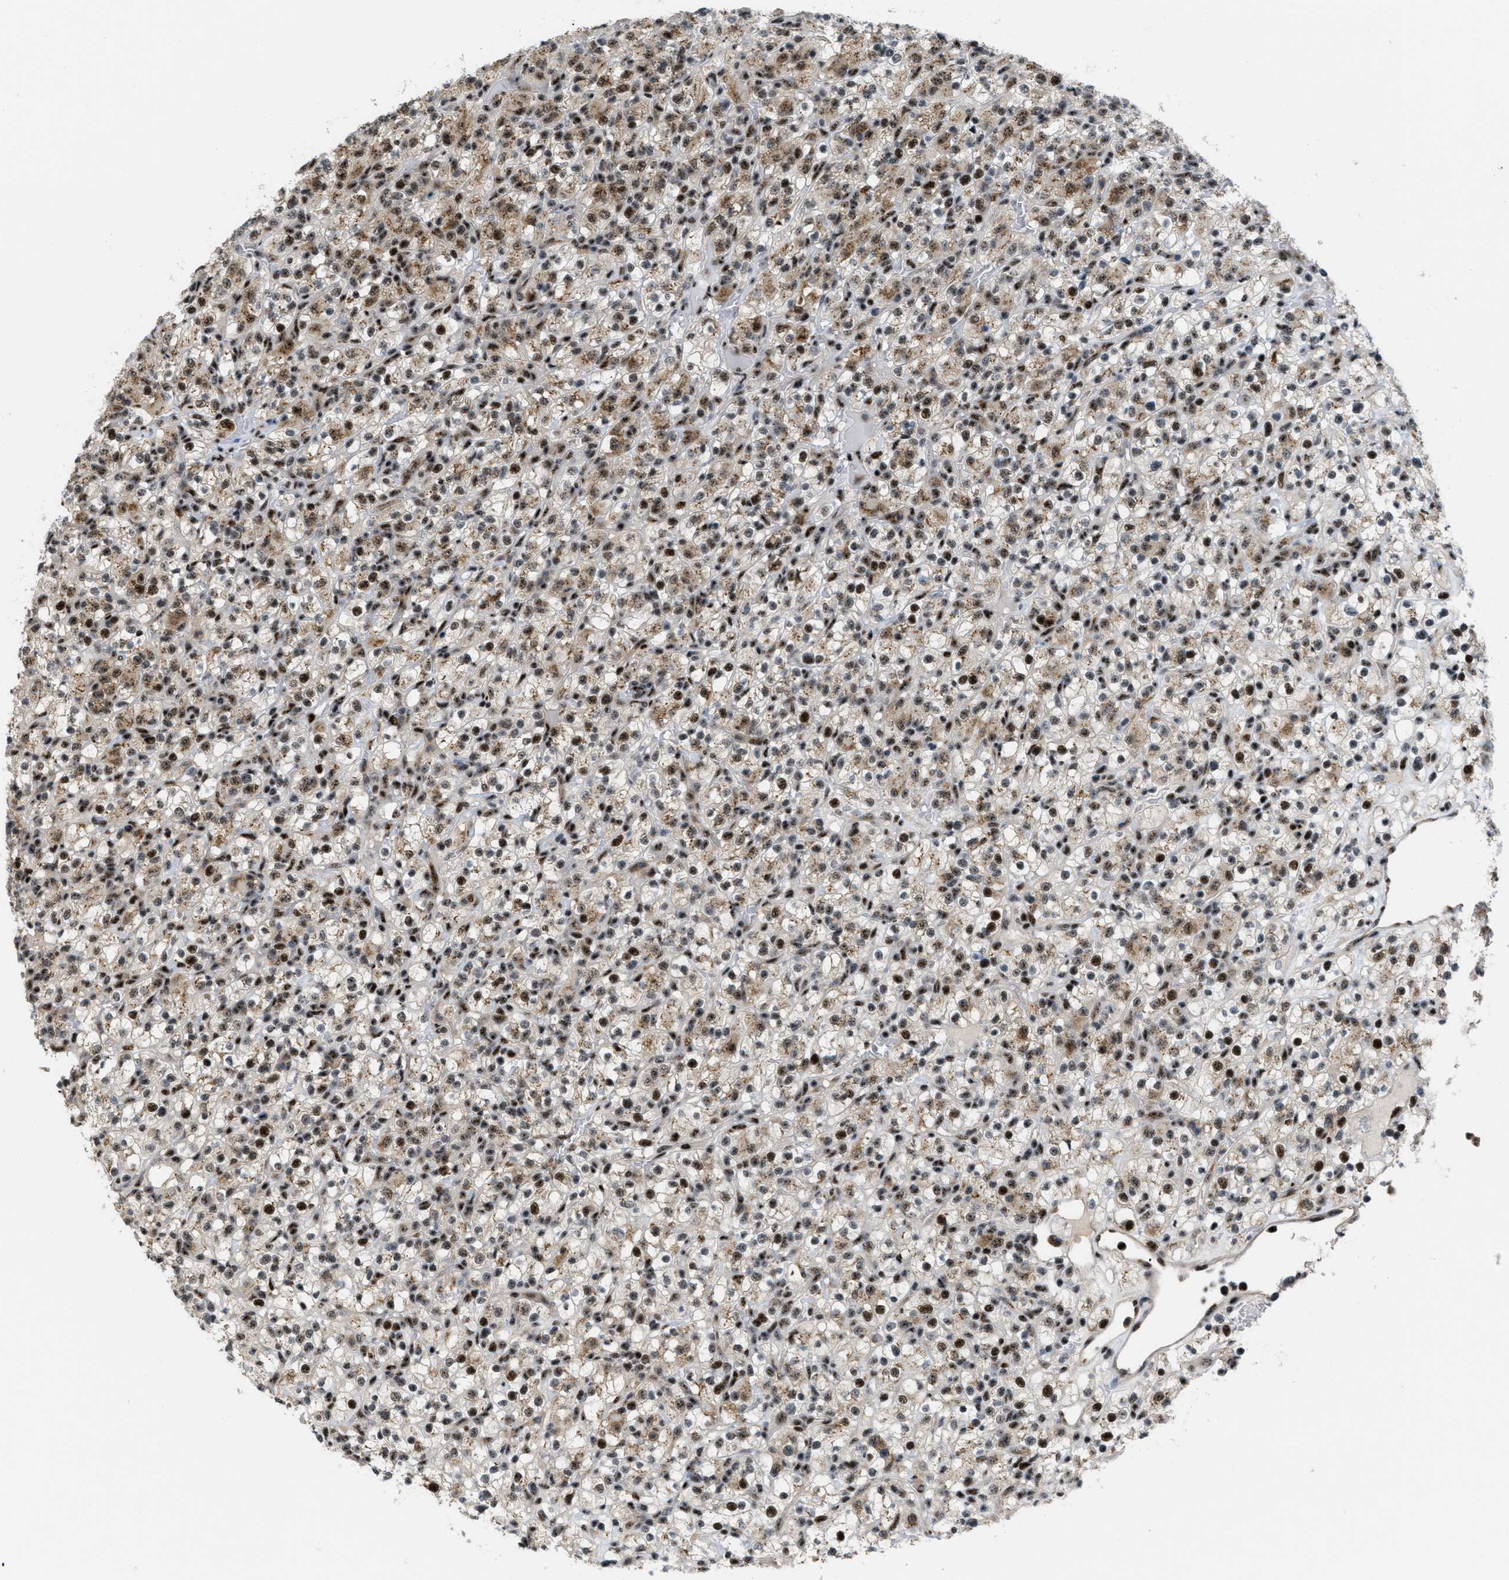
{"staining": {"intensity": "moderate", "quantity": ">75%", "location": "nuclear"}, "tissue": "renal cancer", "cell_type": "Tumor cells", "image_type": "cancer", "snomed": [{"axis": "morphology", "description": "Normal tissue, NOS"}, {"axis": "morphology", "description": "Adenocarcinoma, NOS"}, {"axis": "topography", "description": "Kidney"}], "caption": "Moderate nuclear positivity for a protein is present in about >75% of tumor cells of adenocarcinoma (renal) using immunohistochemistry.", "gene": "CDR2", "patient": {"sex": "female", "age": 72}}